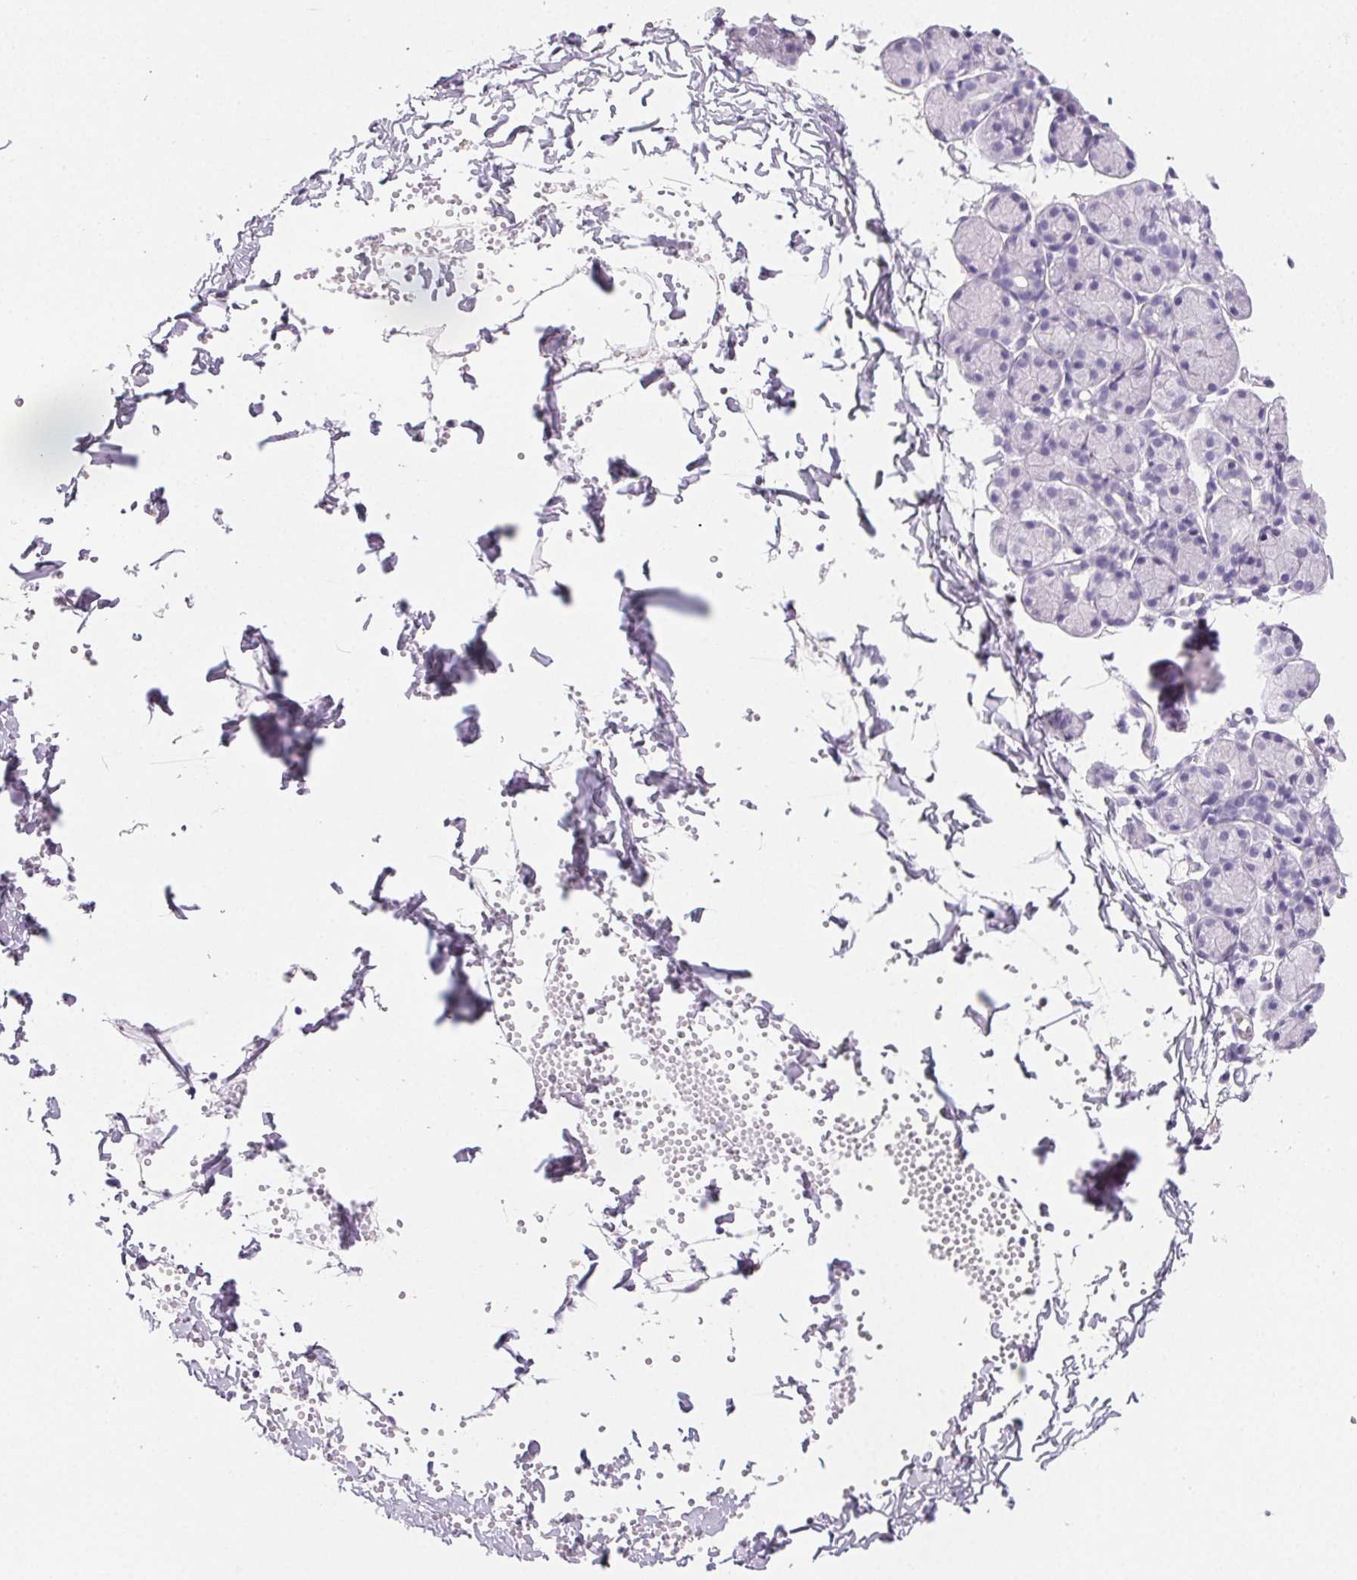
{"staining": {"intensity": "negative", "quantity": "none", "location": "none"}, "tissue": "salivary gland", "cell_type": "Glandular cells", "image_type": "normal", "snomed": [{"axis": "morphology", "description": "Normal tissue, NOS"}, {"axis": "morphology", "description": "Inflammation, NOS"}, {"axis": "topography", "description": "Lymph node"}, {"axis": "topography", "description": "Salivary gland"}], "caption": "DAB (3,3'-diaminobenzidine) immunohistochemical staining of normal salivary gland reveals no significant expression in glandular cells.", "gene": "PRSS1", "patient": {"sex": "male", "age": 3}}